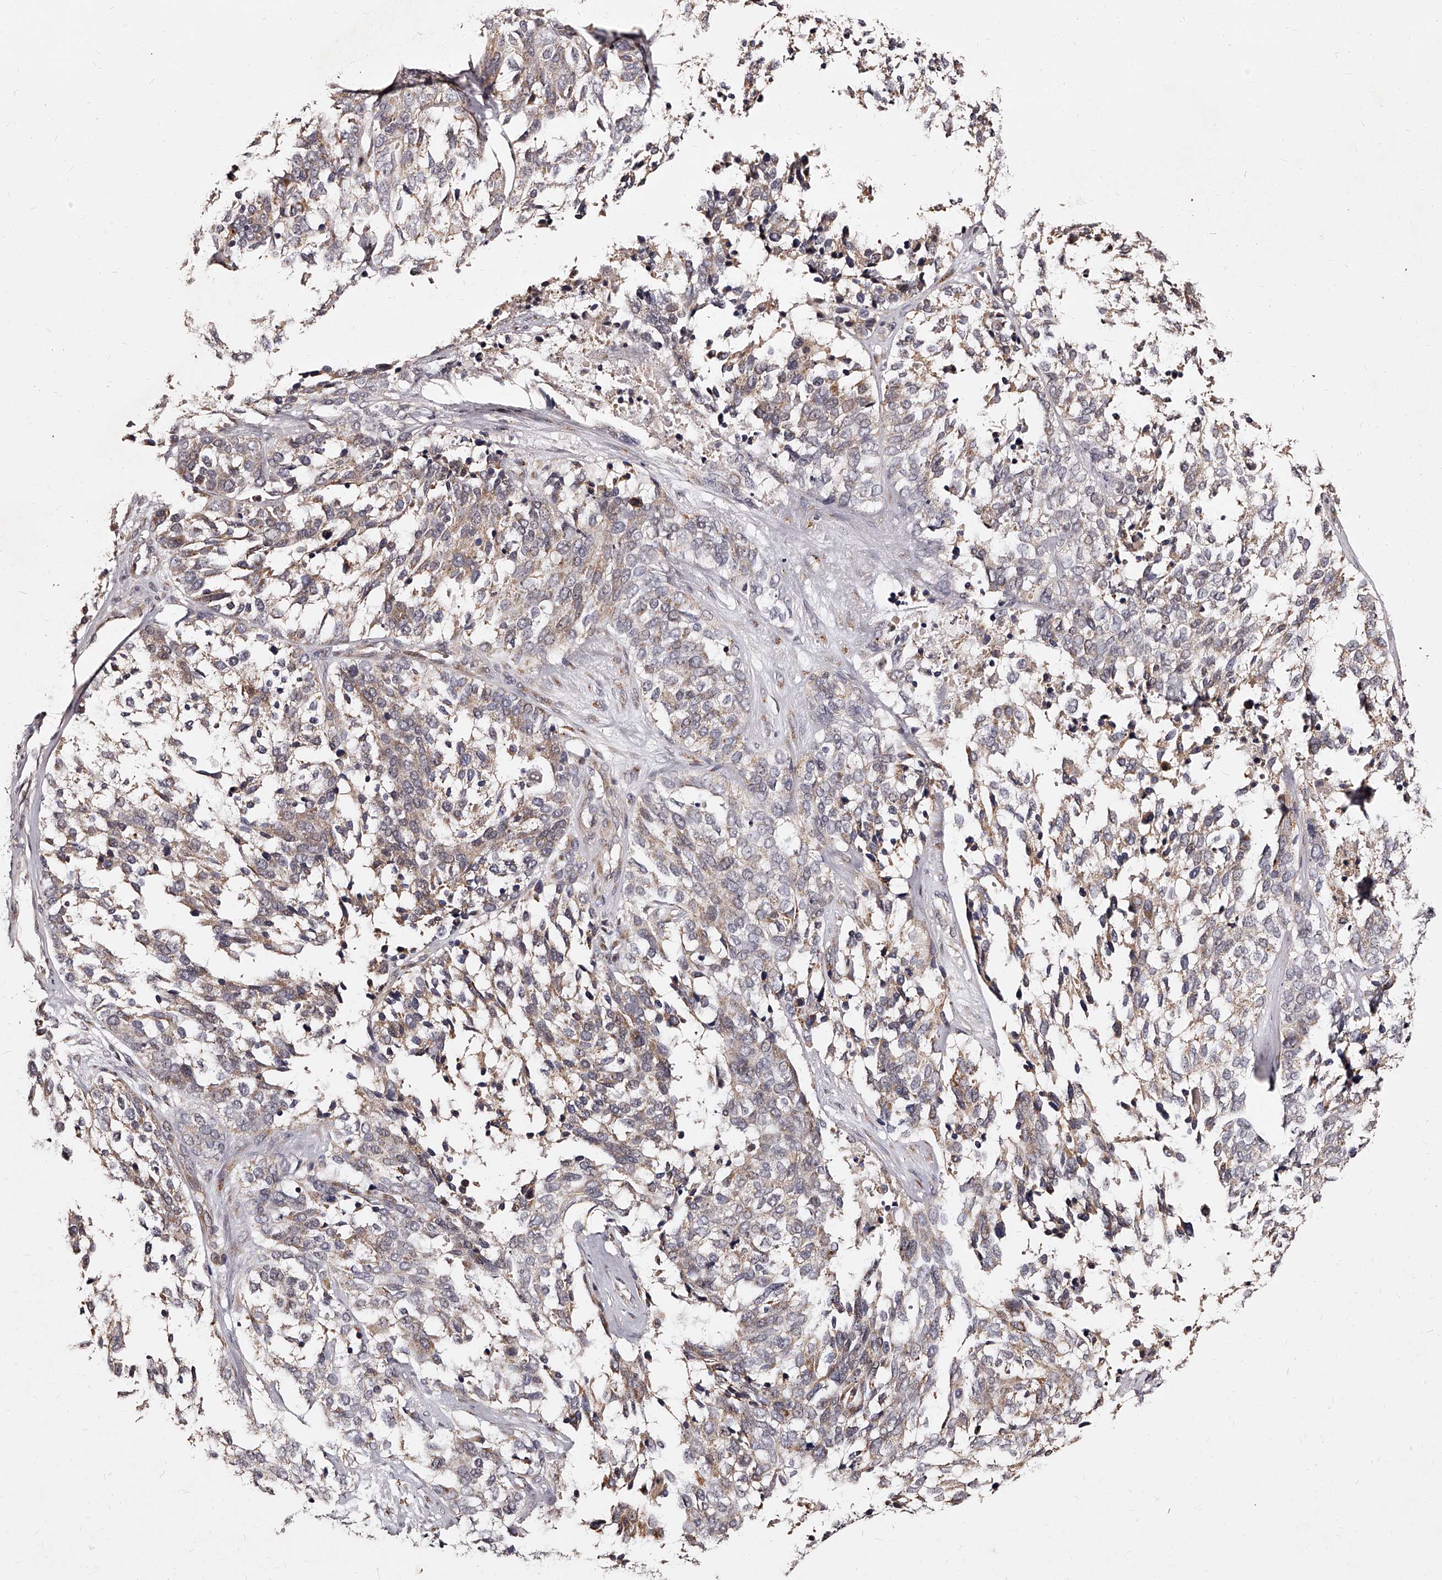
{"staining": {"intensity": "weak", "quantity": "<25%", "location": "cytoplasmic/membranous"}, "tissue": "ovarian cancer", "cell_type": "Tumor cells", "image_type": "cancer", "snomed": [{"axis": "morphology", "description": "Cystadenocarcinoma, serous, NOS"}, {"axis": "topography", "description": "Ovary"}], "caption": "DAB (3,3'-diaminobenzidine) immunohistochemical staining of ovarian cancer (serous cystadenocarcinoma) exhibits no significant expression in tumor cells.", "gene": "RSC1A1", "patient": {"sex": "female", "age": 44}}